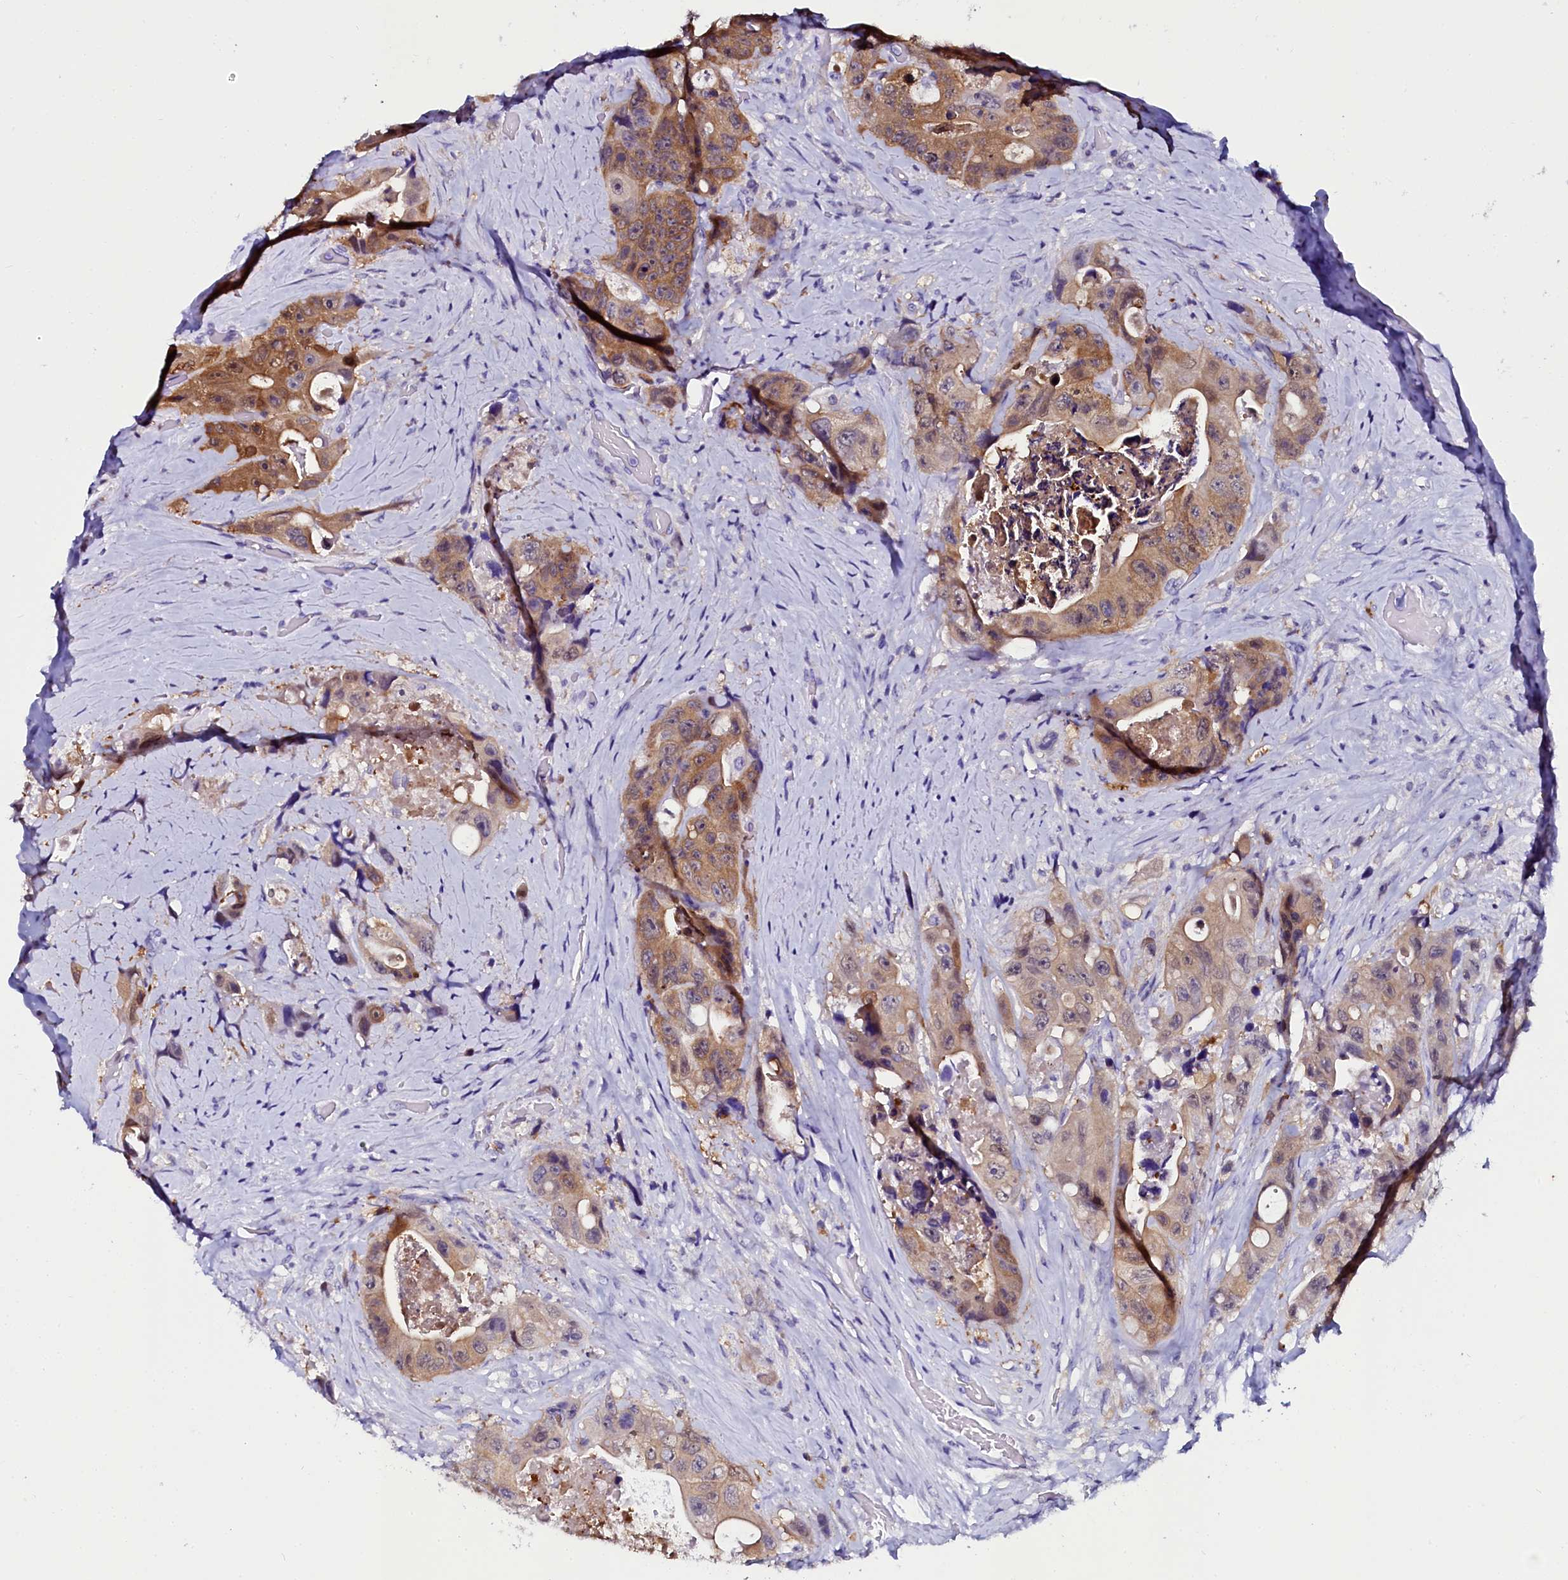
{"staining": {"intensity": "moderate", "quantity": ">75%", "location": "cytoplasmic/membranous"}, "tissue": "colorectal cancer", "cell_type": "Tumor cells", "image_type": "cancer", "snomed": [{"axis": "morphology", "description": "Adenocarcinoma, NOS"}, {"axis": "topography", "description": "Colon"}], "caption": "Brown immunohistochemical staining in colorectal cancer (adenocarcinoma) reveals moderate cytoplasmic/membranous expression in about >75% of tumor cells.", "gene": "SORD", "patient": {"sex": "female", "age": 46}}